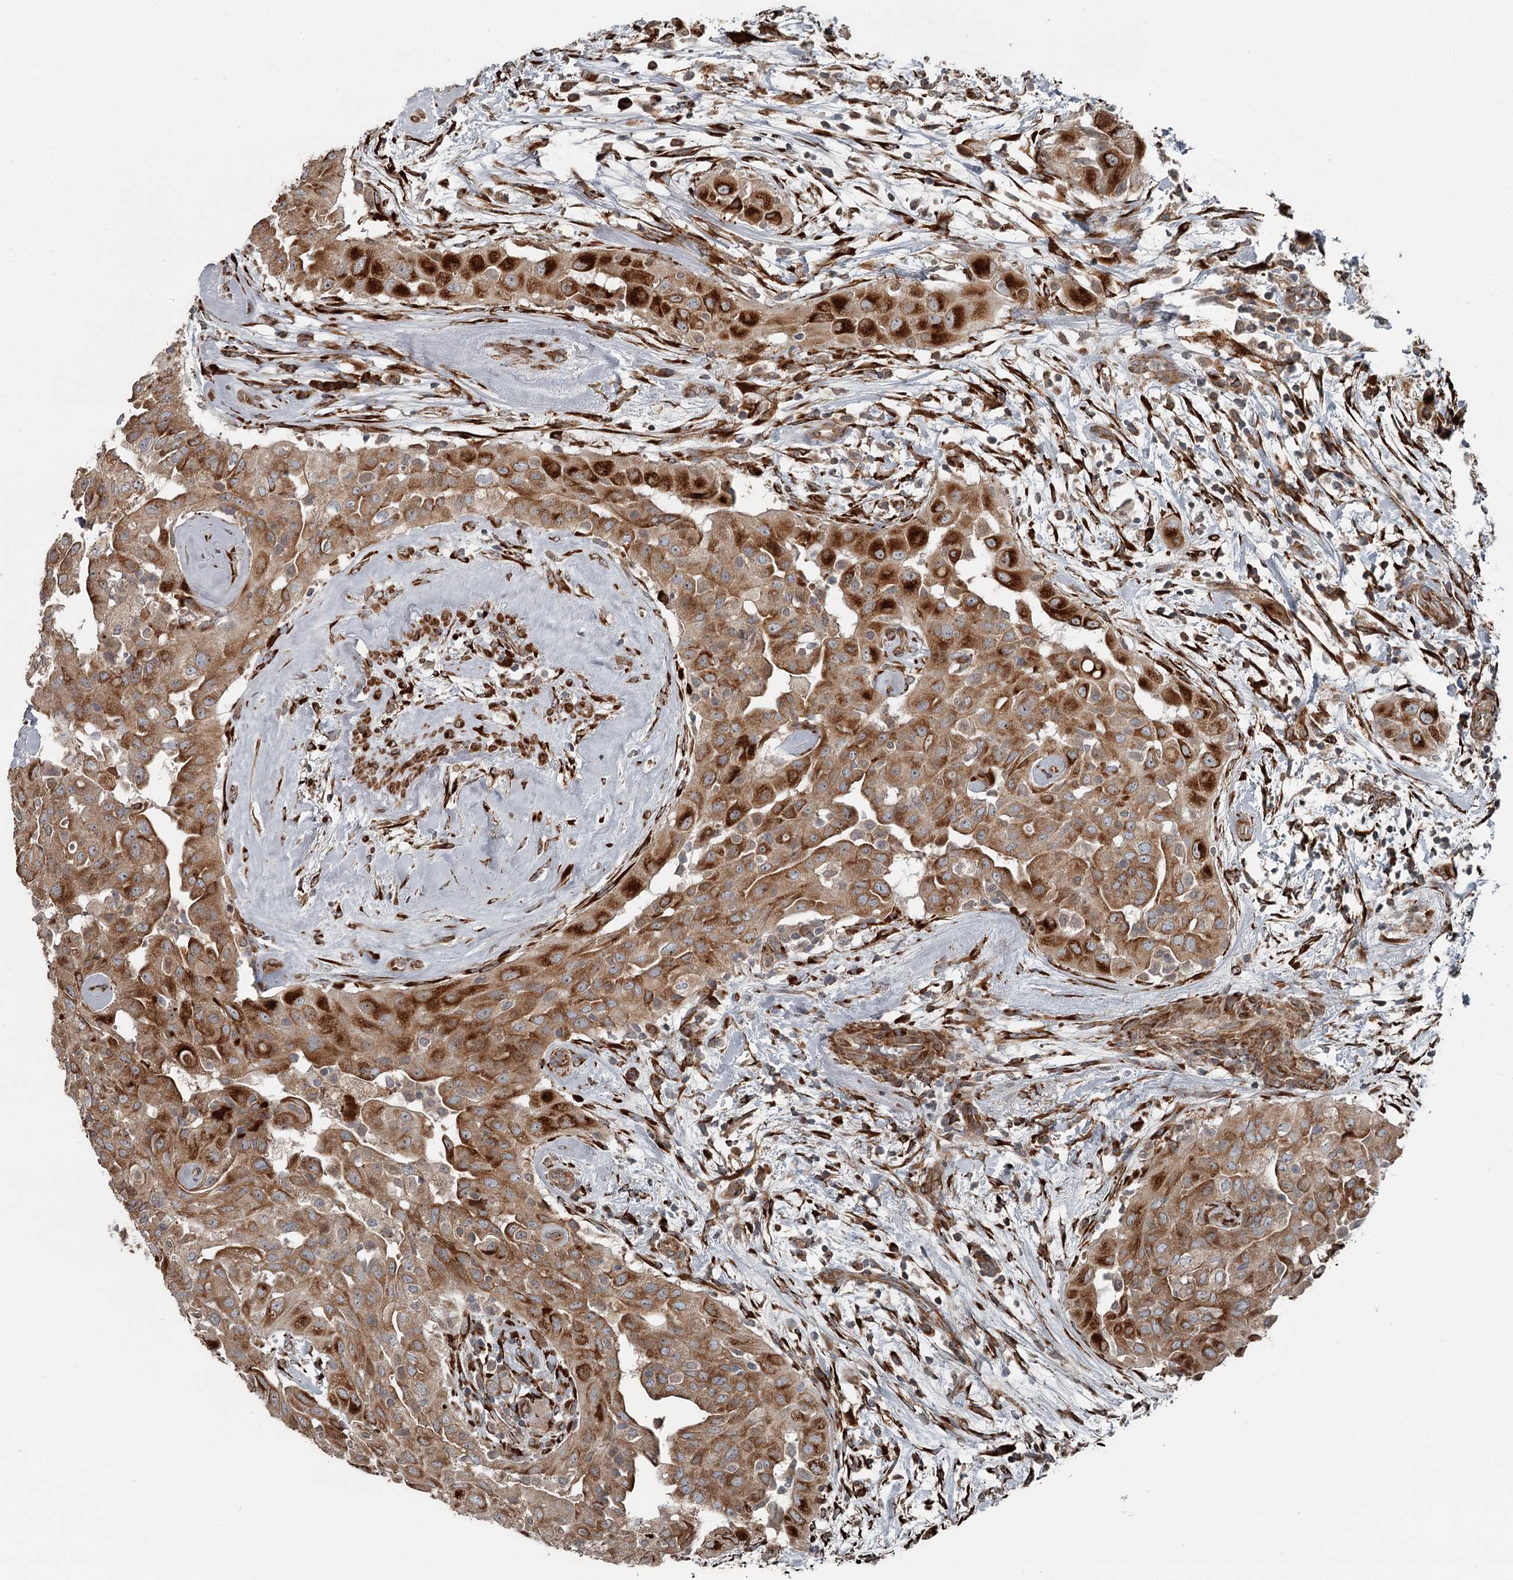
{"staining": {"intensity": "moderate", "quantity": ">75%", "location": "cytoplasmic/membranous"}, "tissue": "thyroid cancer", "cell_type": "Tumor cells", "image_type": "cancer", "snomed": [{"axis": "morphology", "description": "Papillary adenocarcinoma, NOS"}, {"axis": "topography", "description": "Thyroid gland"}], "caption": "Immunohistochemical staining of thyroid cancer (papillary adenocarcinoma) demonstrates medium levels of moderate cytoplasmic/membranous staining in approximately >75% of tumor cells. (IHC, brightfield microscopy, high magnification).", "gene": "RASSF8", "patient": {"sex": "female", "age": 59}}